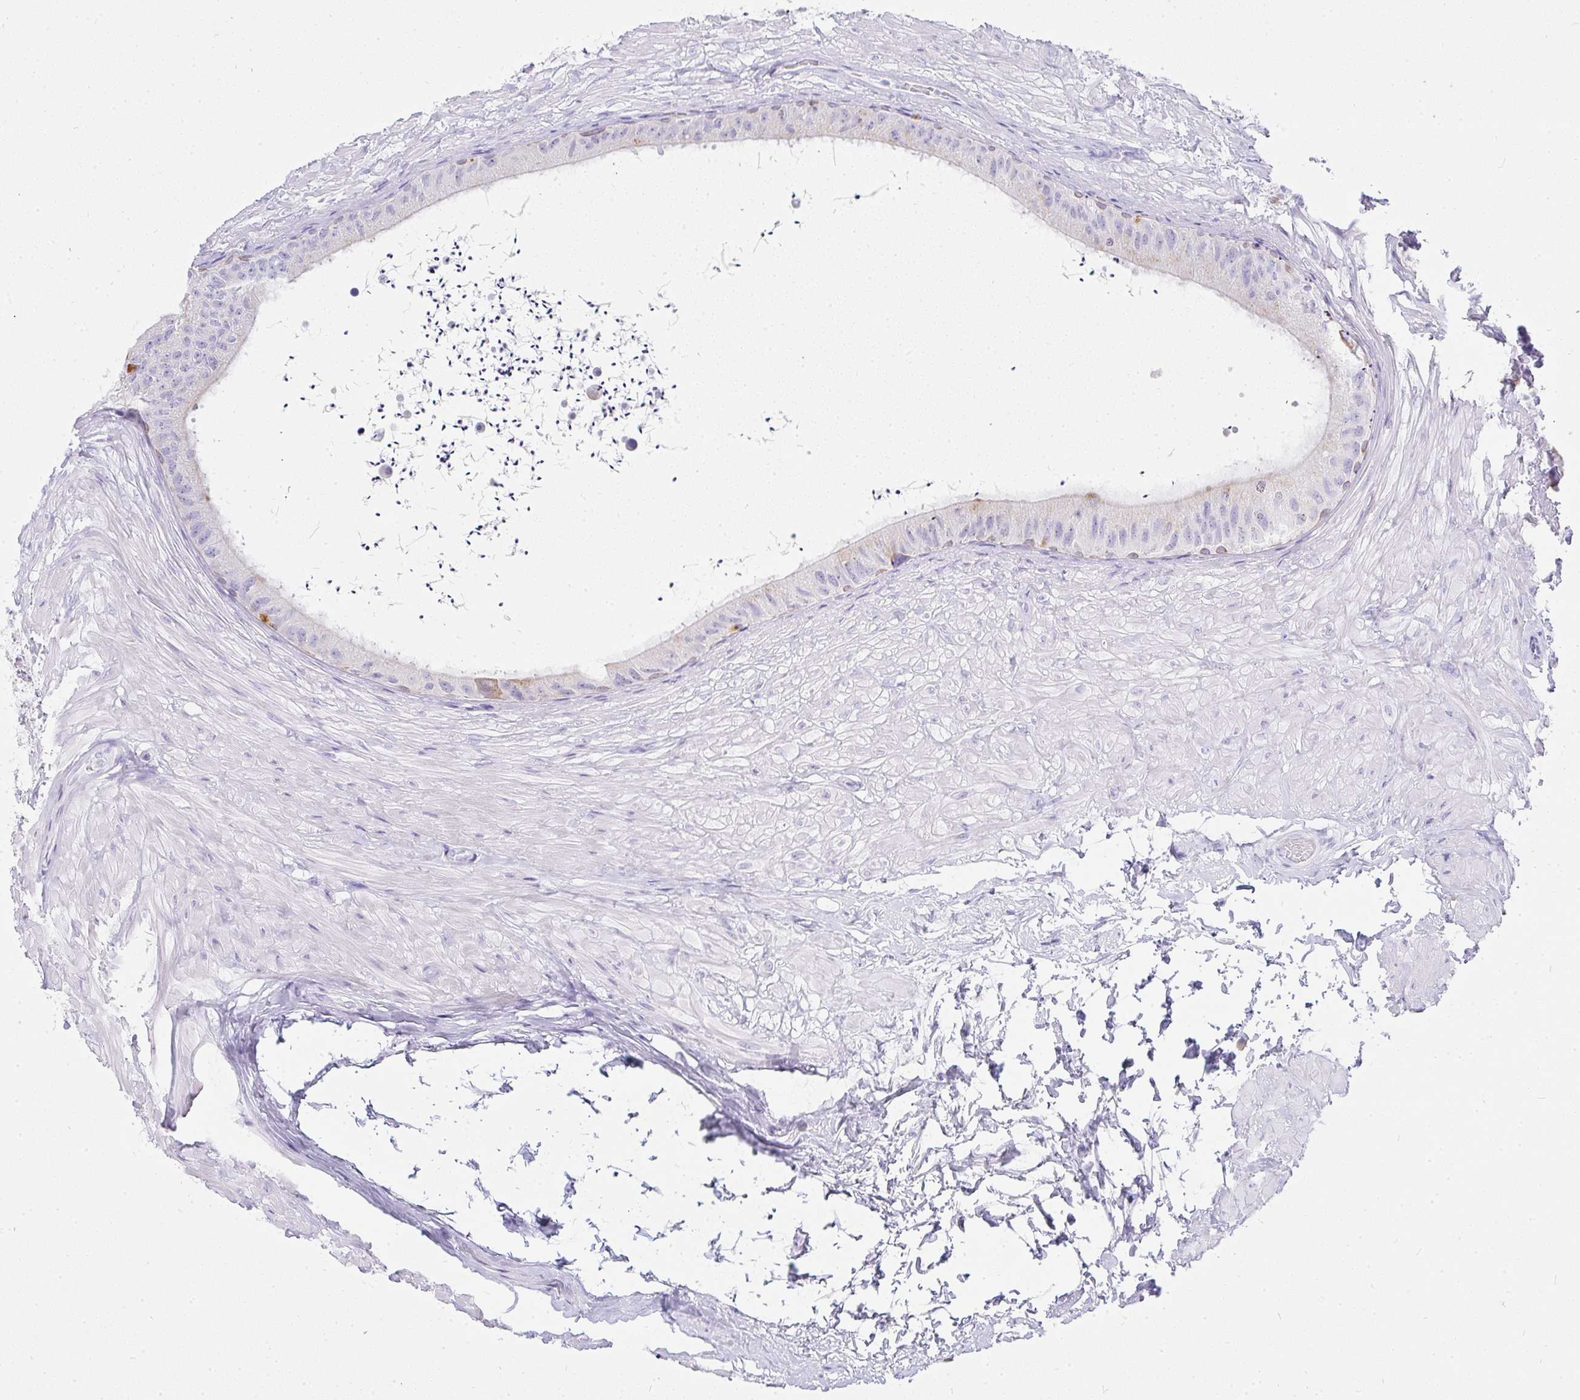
{"staining": {"intensity": "weak", "quantity": "<25%", "location": "cytoplasmic/membranous"}, "tissue": "epididymis", "cell_type": "Glandular cells", "image_type": "normal", "snomed": [{"axis": "morphology", "description": "Normal tissue, NOS"}, {"axis": "topography", "description": "Epididymis"}, {"axis": "topography", "description": "Peripheral nerve tissue"}], "caption": "This is a micrograph of immunohistochemistry (IHC) staining of unremarkable epididymis, which shows no staining in glandular cells.", "gene": "OR5J2", "patient": {"sex": "male", "age": 32}}